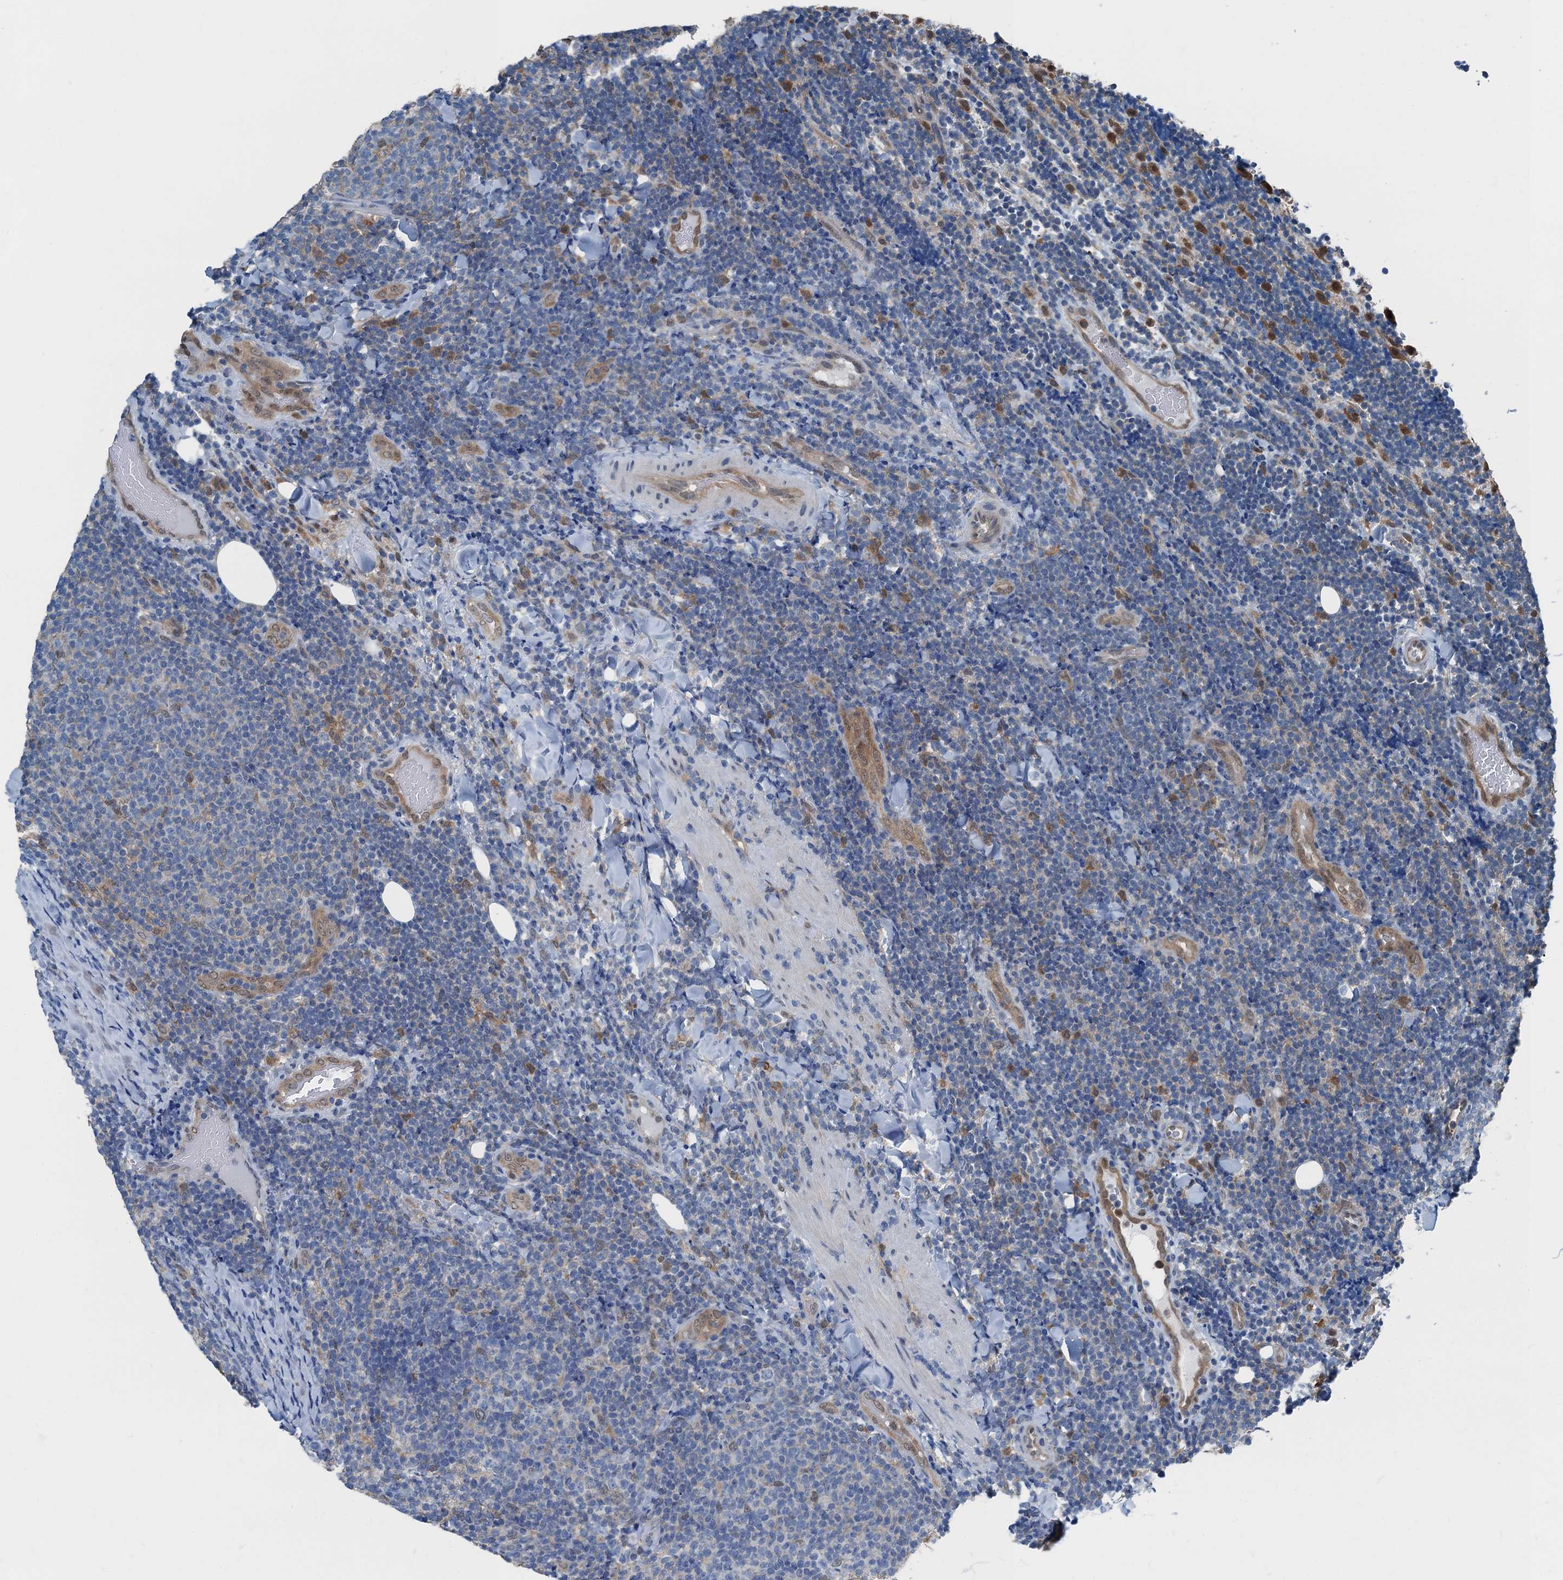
{"staining": {"intensity": "negative", "quantity": "none", "location": "none"}, "tissue": "lymphoma", "cell_type": "Tumor cells", "image_type": "cancer", "snomed": [{"axis": "morphology", "description": "Malignant lymphoma, non-Hodgkin's type, Low grade"}, {"axis": "topography", "description": "Lymph node"}], "caption": "Immunohistochemistry of human lymphoma demonstrates no expression in tumor cells.", "gene": "RNH1", "patient": {"sex": "male", "age": 66}}